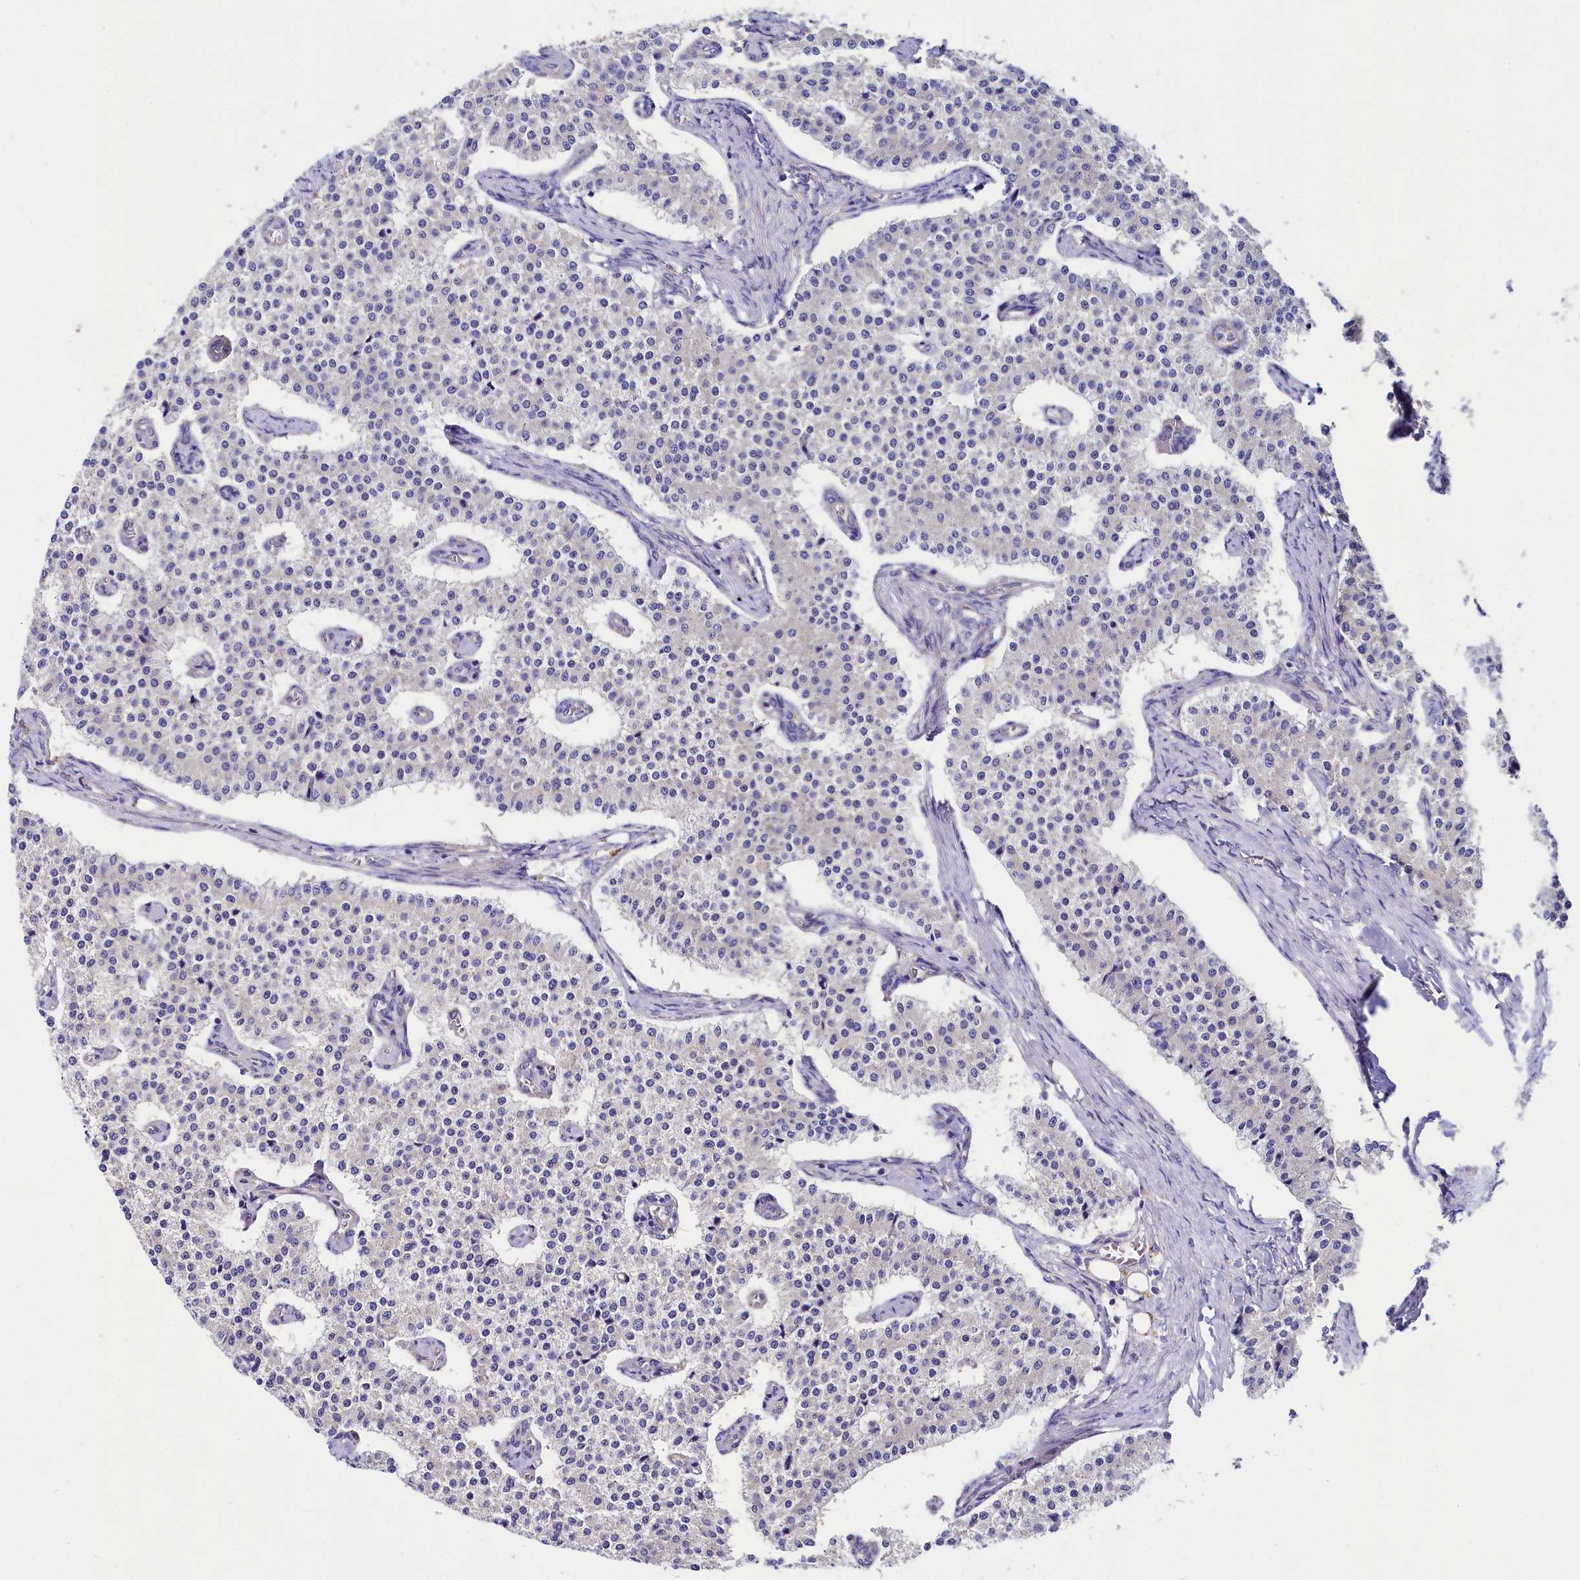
{"staining": {"intensity": "negative", "quantity": "none", "location": "none"}, "tissue": "carcinoid", "cell_type": "Tumor cells", "image_type": "cancer", "snomed": [{"axis": "morphology", "description": "Carcinoid, malignant, NOS"}, {"axis": "topography", "description": "Colon"}], "caption": "Tumor cells show no significant positivity in carcinoid.", "gene": "QARS1", "patient": {"sex": "female", "age": 52}}